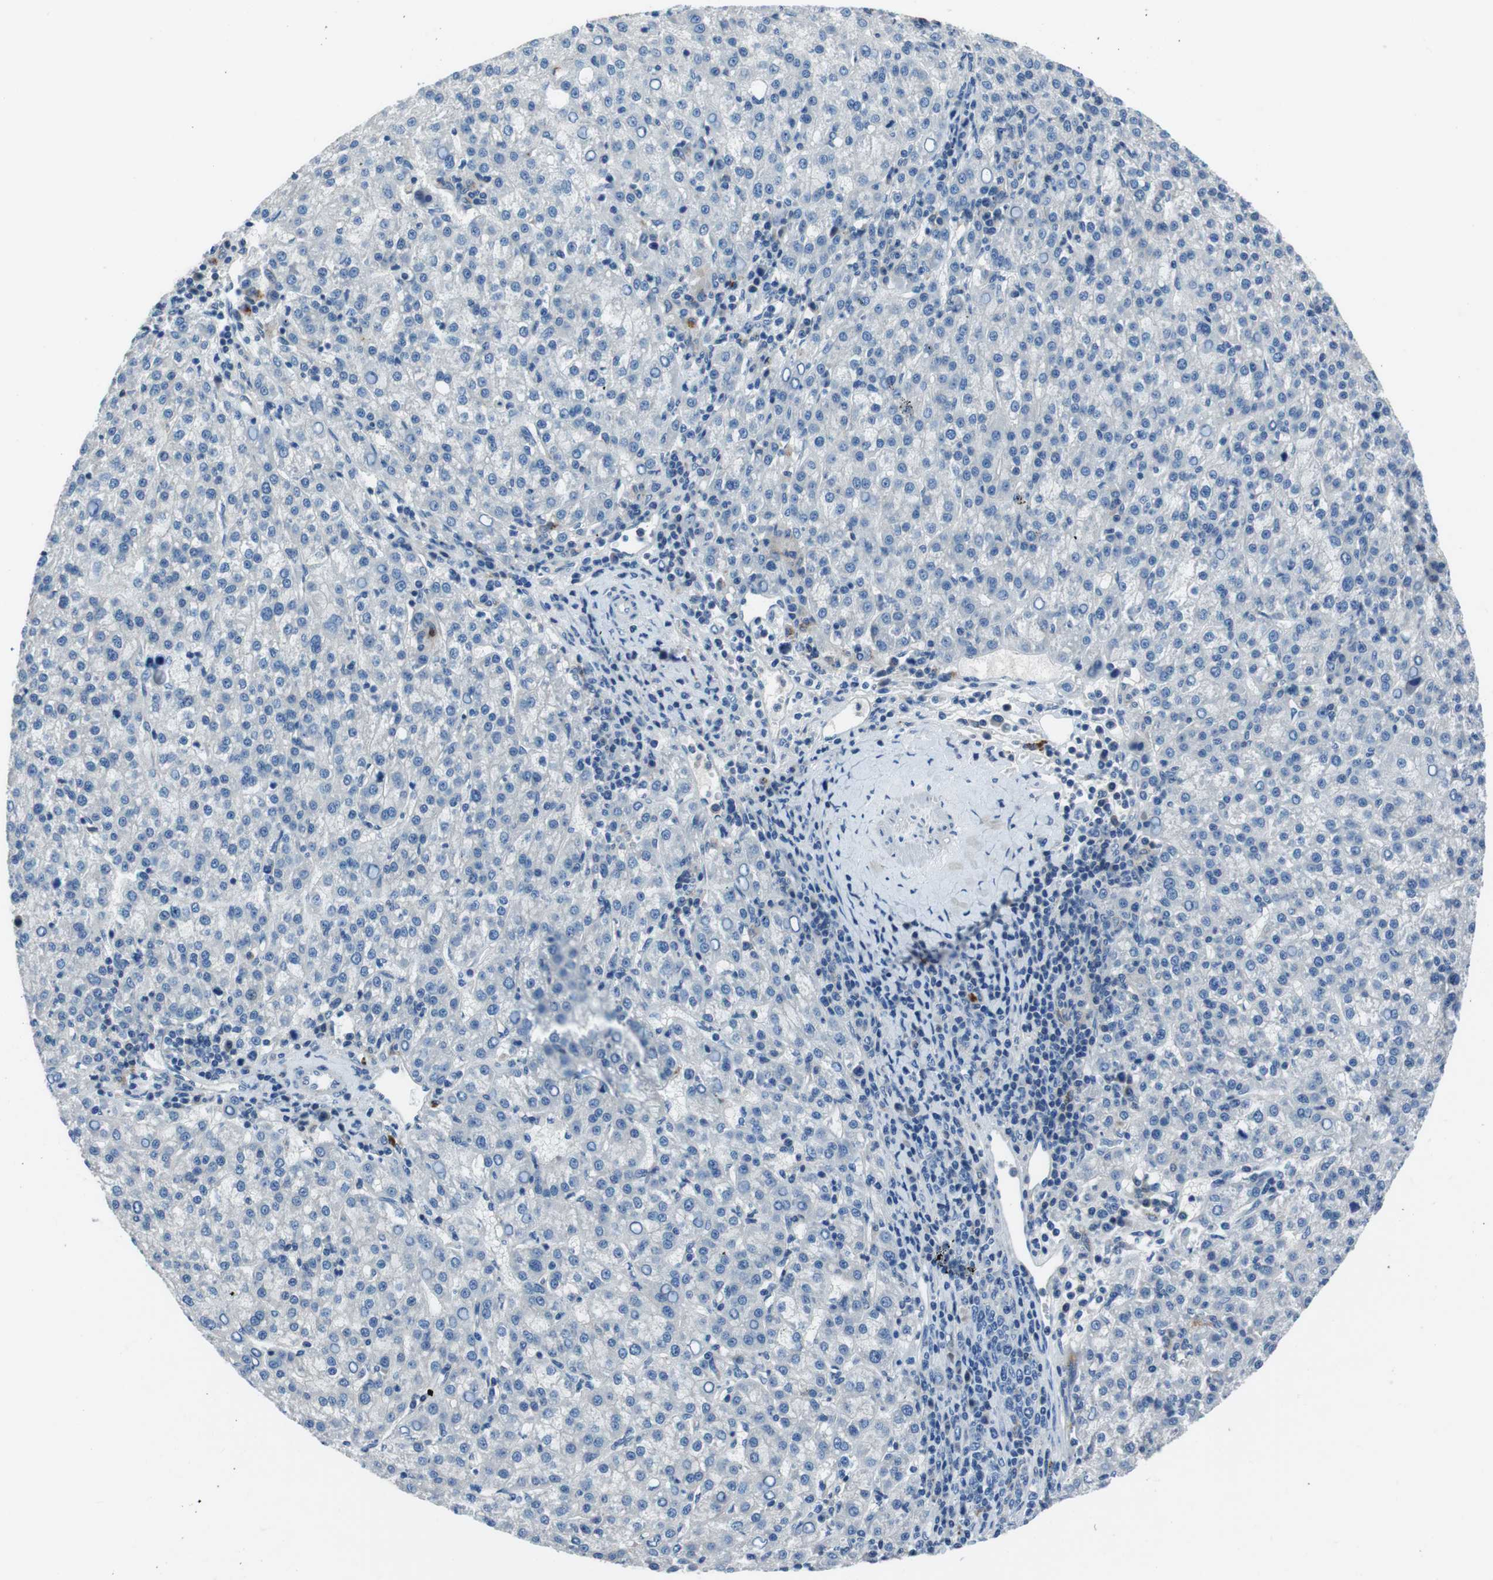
{"staining": {"intensity": "negative", "quantity": "none", "location": "none"}, "tissue": "liver cancer", "cell_type": "Tumor cells", "image_type": "cancer", "snomed": [{"axis": "morphology", "description": "Carcinoma, Hepatocellular, NOS"}, {"axis": "topography", "description": "Liver"}], "caption": "Immunohistochemistry image of hepatocellular carcinoma (liver) stained for a protein (brown), which reveals no expression in tumor cells.", "gene": "TULP3", "patient": {"sex": "female", "age": 58}}